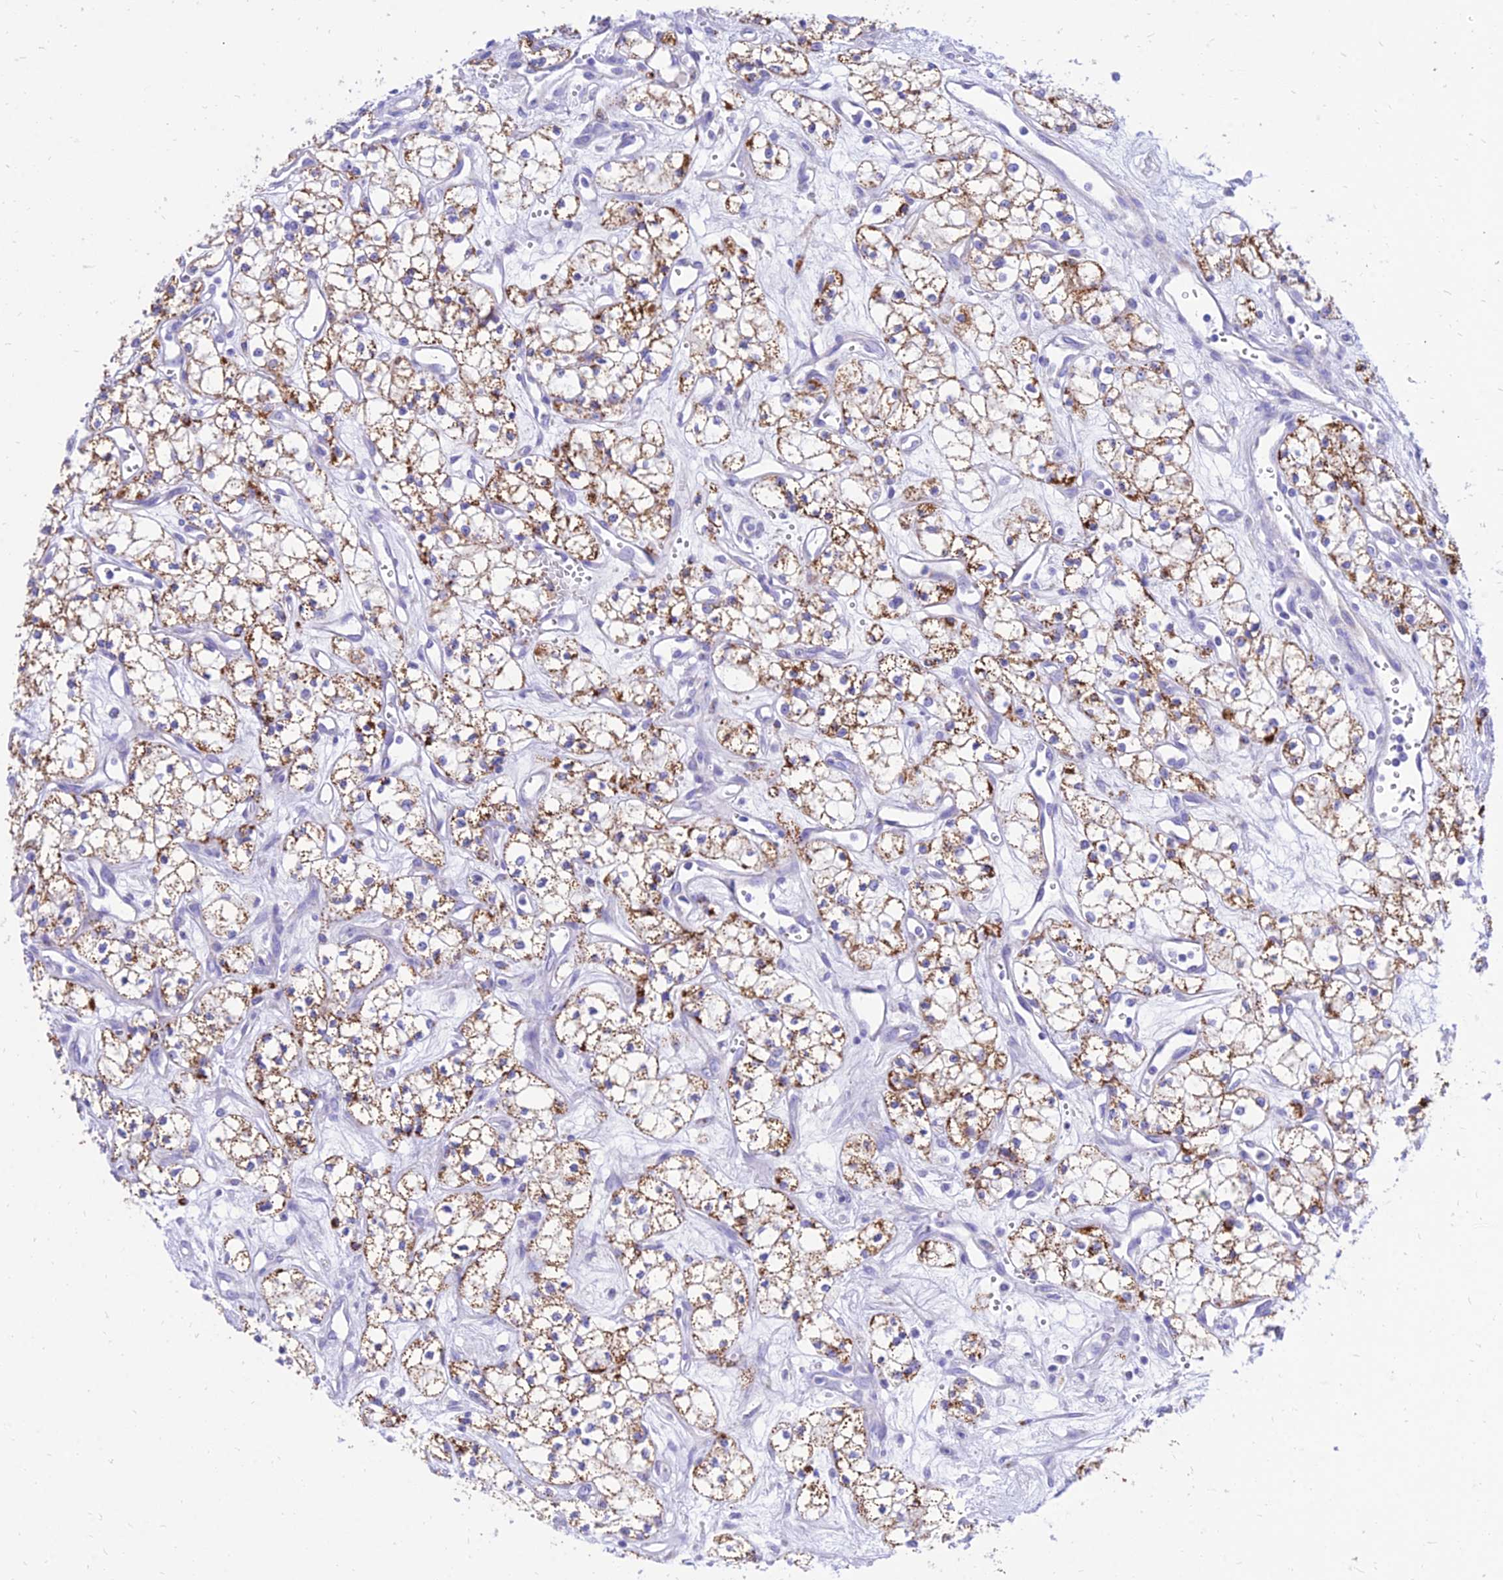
{"staining": {"intensity": "moderate", "quantity": ">75%", "location": "cytoplasmic/membranous"}, "tissue": "renal cancer", "cell_type": "Tumor cells", "image_type": "cancer", "snomed": [{"axis": "morphology", "description": "Adenocarcinoma, NOS"}, {"axis": "topography", "description": "Kidney"}], "caption": "IHC staining of adenocarcinoma (renal), which displays medium levels of moderate cytoplasmic/membranous positivity in approximately >75% of tumor cells indicating moderate cytoplasmic/membranous protein positivity. The staining was performed using DAB (brown) for protein detection and nuclei were counterstained in hematoxylin (blue).", "gene": "PKN3", "patient": {"sex": "male", "age": 59}}